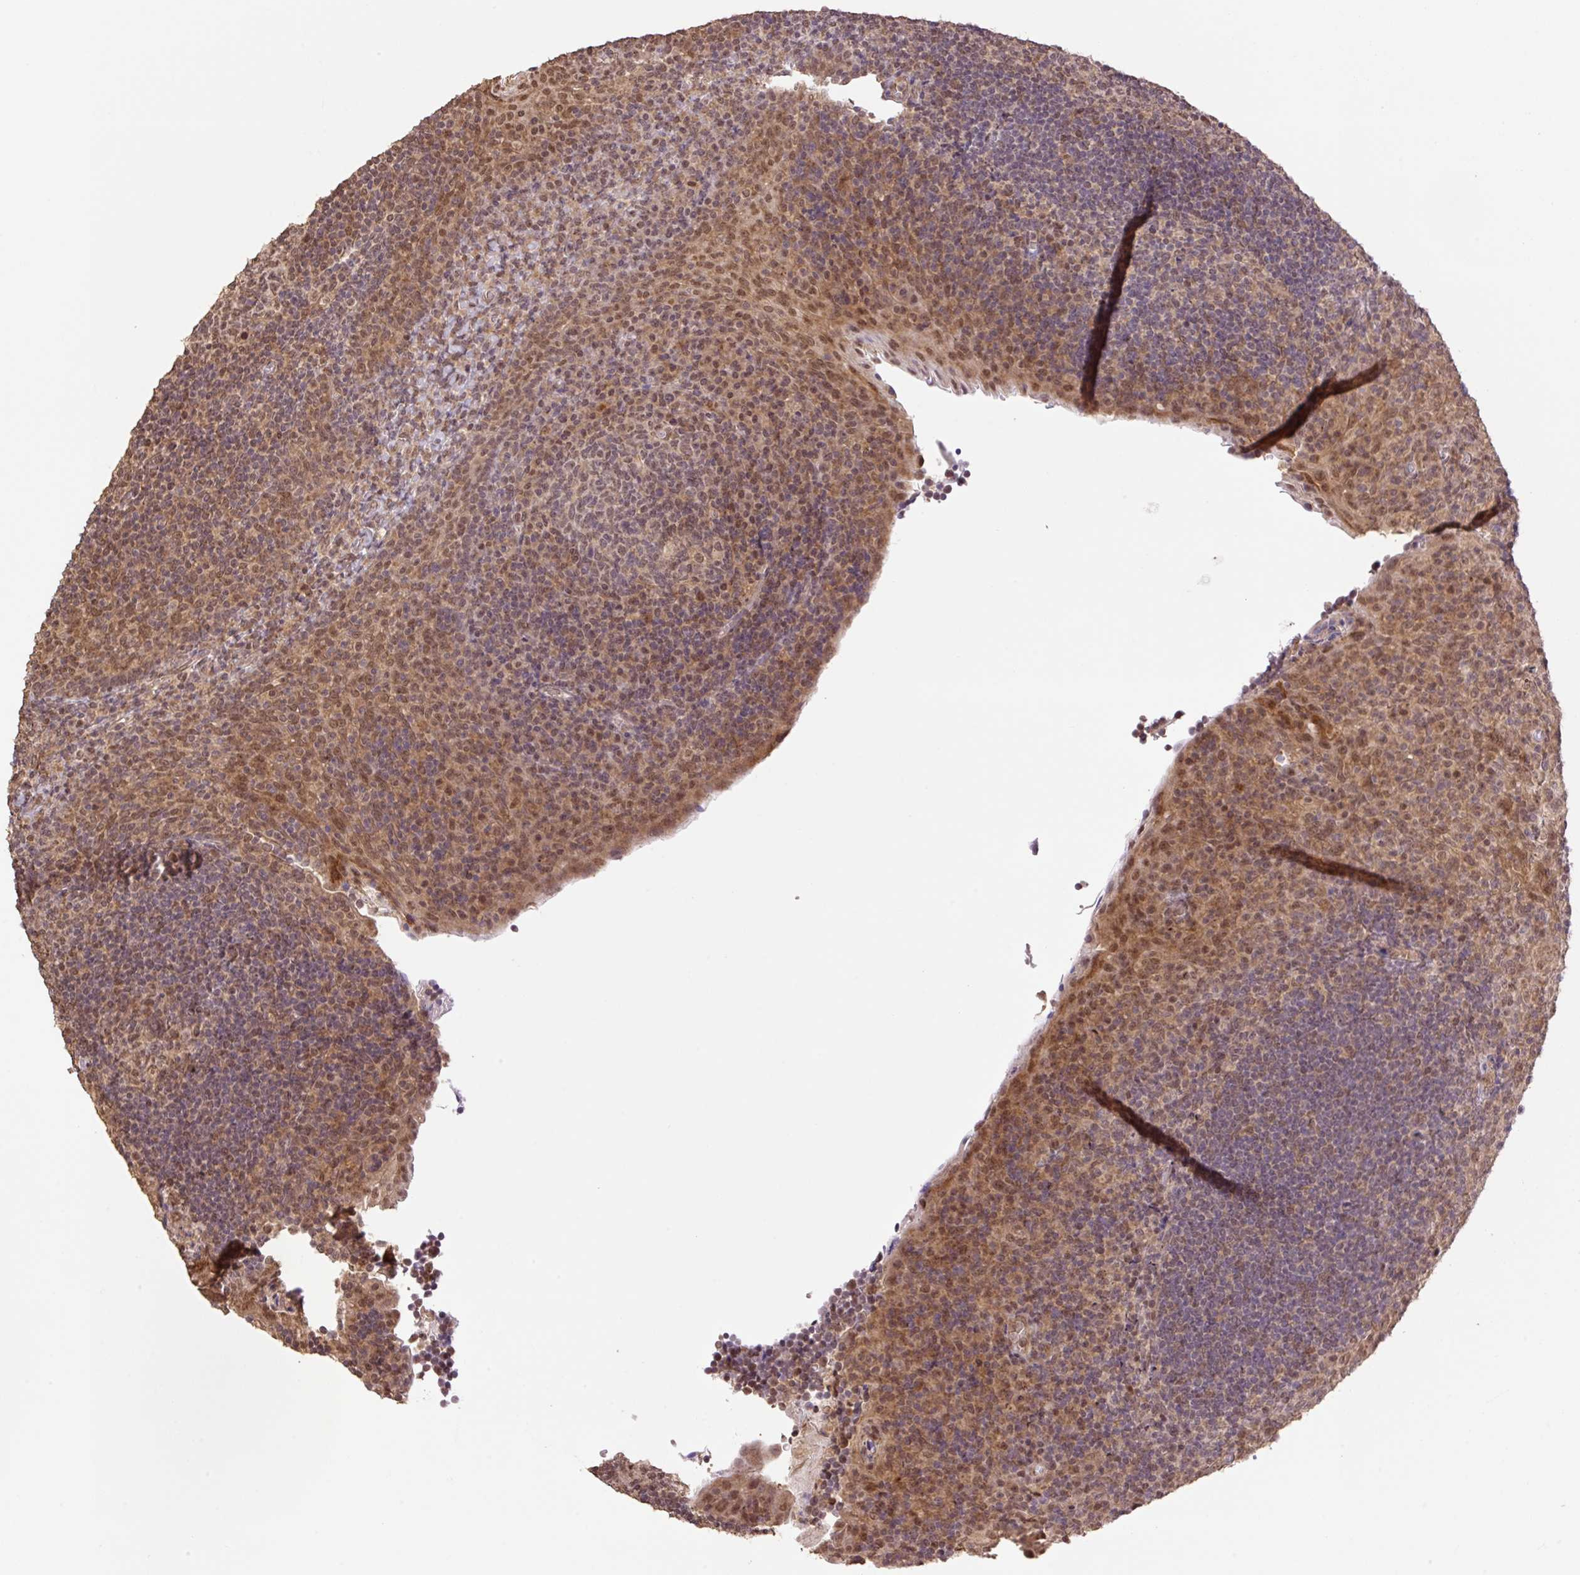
{"staining": {"intensity": "moderate", "quantity": "25%-75%", "location": "nuclear"}, "tissue": "tonsil", "cell_type": "Germinal center cells", "image_type": "normal", "snomed": [{"axis": "morphology", "description": "Normal tissue, NOS"}, {"axis": "topography", "description": "Tonsil"}], "caption": "Human tonsil stained for a protein (brown) demonstrates moderate nuclear positive expression in about 25%-75% of germinal center cells.", "gene": "VPS25", "patient": {"sex": "male", "age": 17}}